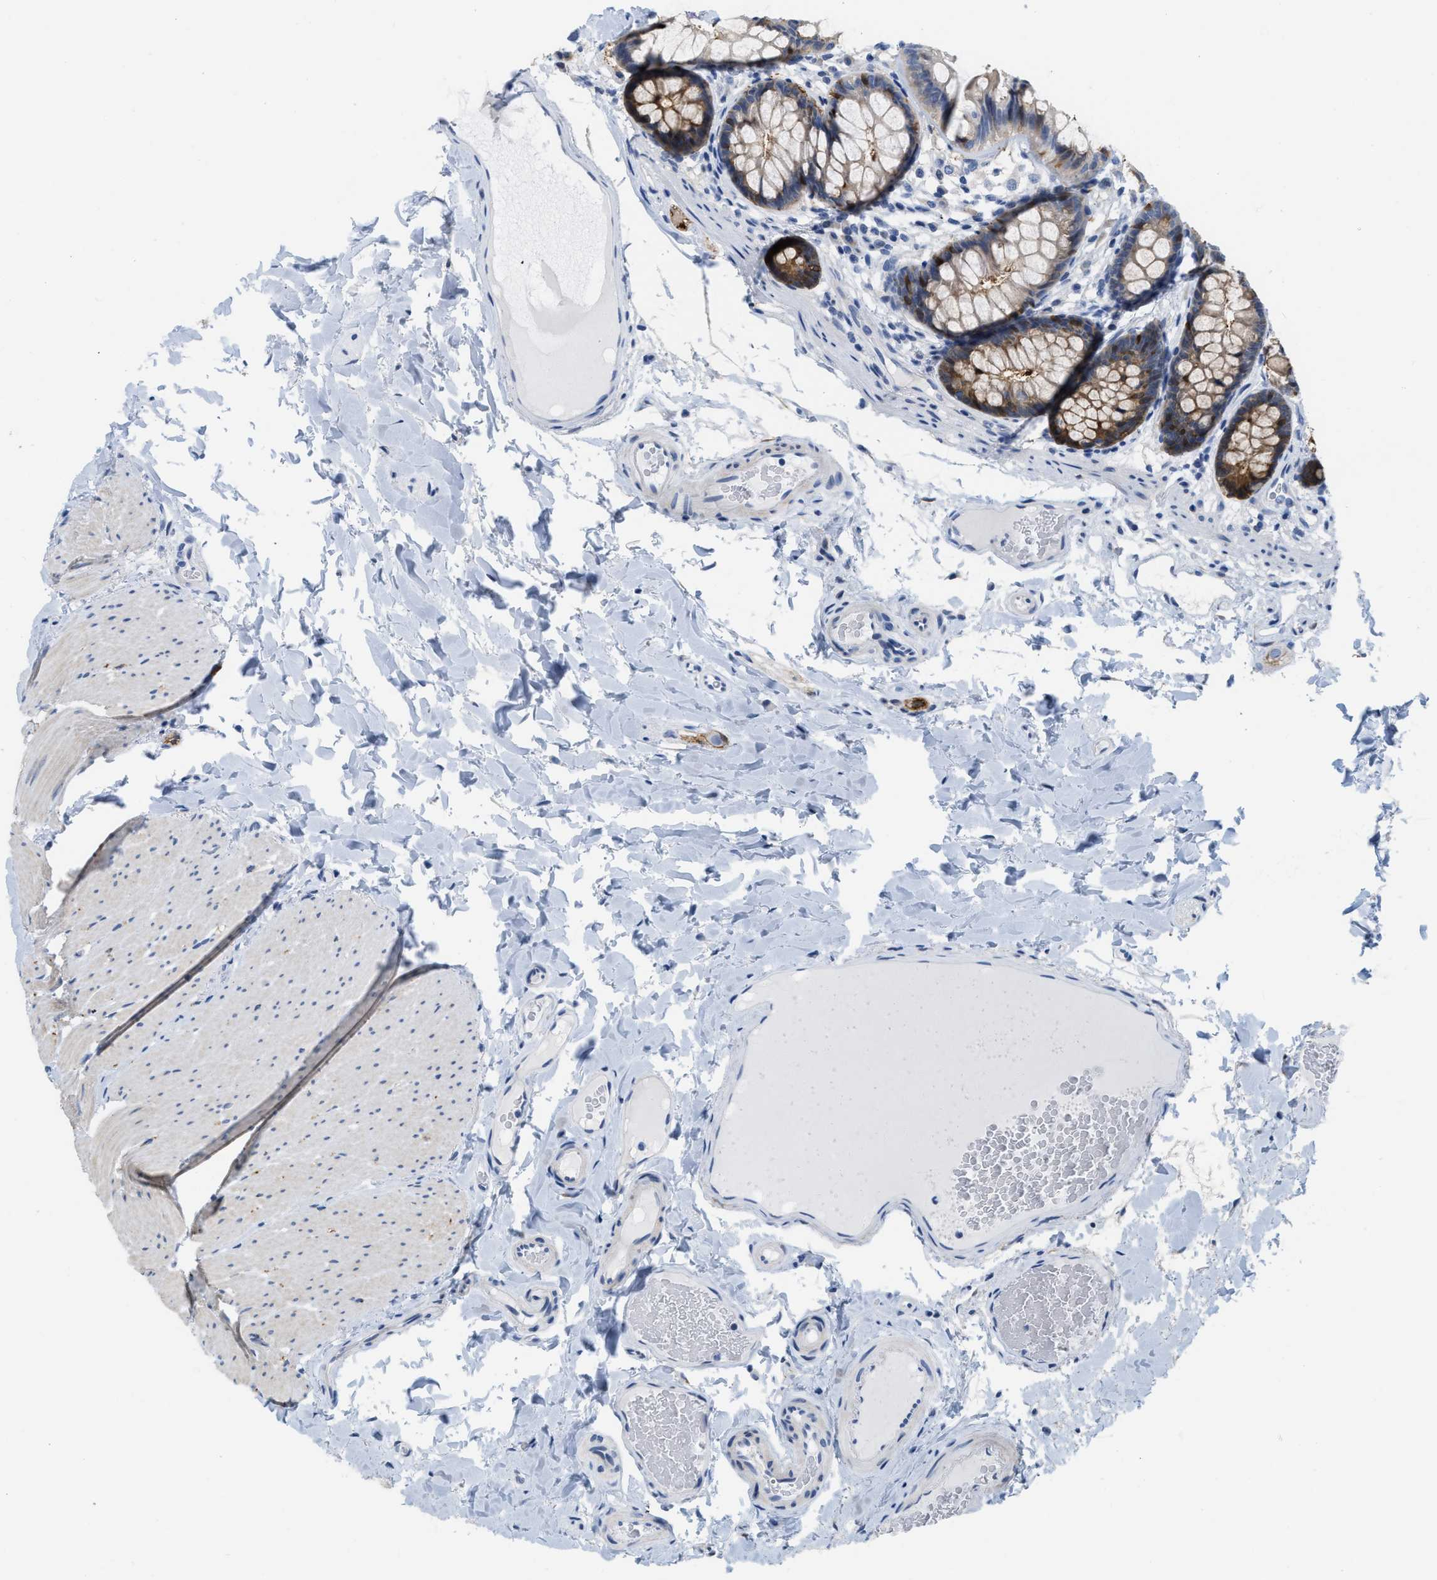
{"staining": {"intensity": "negative", "quantity": "none", "location": "none"}, "tissue": "colon", "cell_type": "Endothelial cells", "image_type": "normal", "snomed": [{"axis": "morphology", "description": "Normal tissue, NOS"}, {"axis": "topography", "description": "Colon"}], "caption": "High magnification brightfield microscopy of unremarkable colon stained with DAB (3,3'-diaminobenzidine) (brown) and counterstained with hematoxylin (blue): endothelial cells show no significant expression. The staining is performed using DAB brown chromogen with nuclei counter-stained in using hematoxylin.", "gene": "CRYM", "patient": {"sex": "female", "age": 56}}